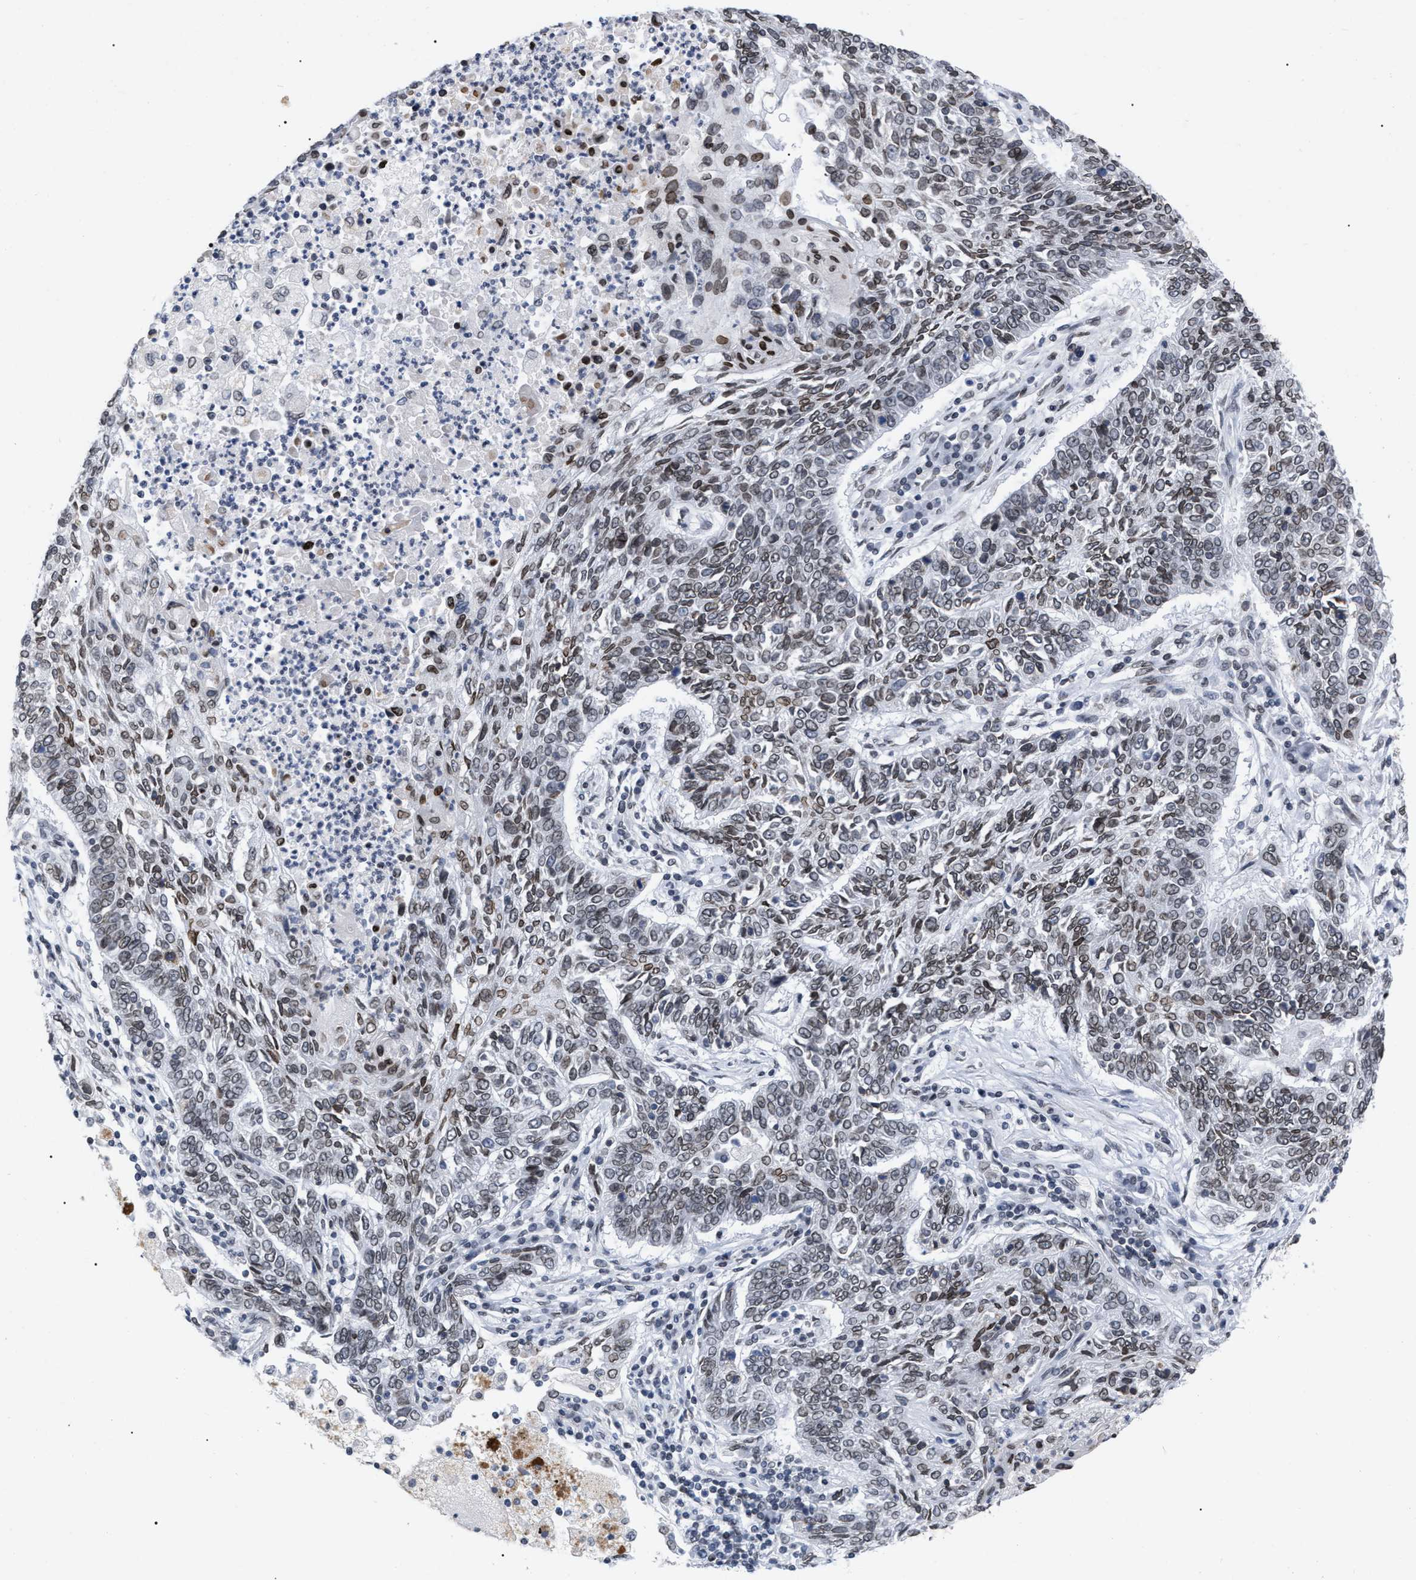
{"staining": {"intensity": "moderate", "quantity": "25%-75%", "location": "cytoplasmic/membranous,nuclear"}, "tissue": "lung cancer", "cell_type": "Tumor cells", "image_type": "cancer", "snomed": [{"axis": "morphology", "description": "Normal tissue, NOS"}, {"axis": "morphology", "description": "Squamous cell carcinoma, NOS"}, {"axis": "topography", "description": "Cartilage tissue"}, {"axis": "topography", "description": "Bronchus"}, {"axis": "topography", "description": "Lung"}], "caption": "Lung cancer stained for a protein displays moderate cytoplasmic/membranous and nuclear positivity in tumor cells.", "gene": "TPR", "patient": {"sex": "female", "age": 49}}